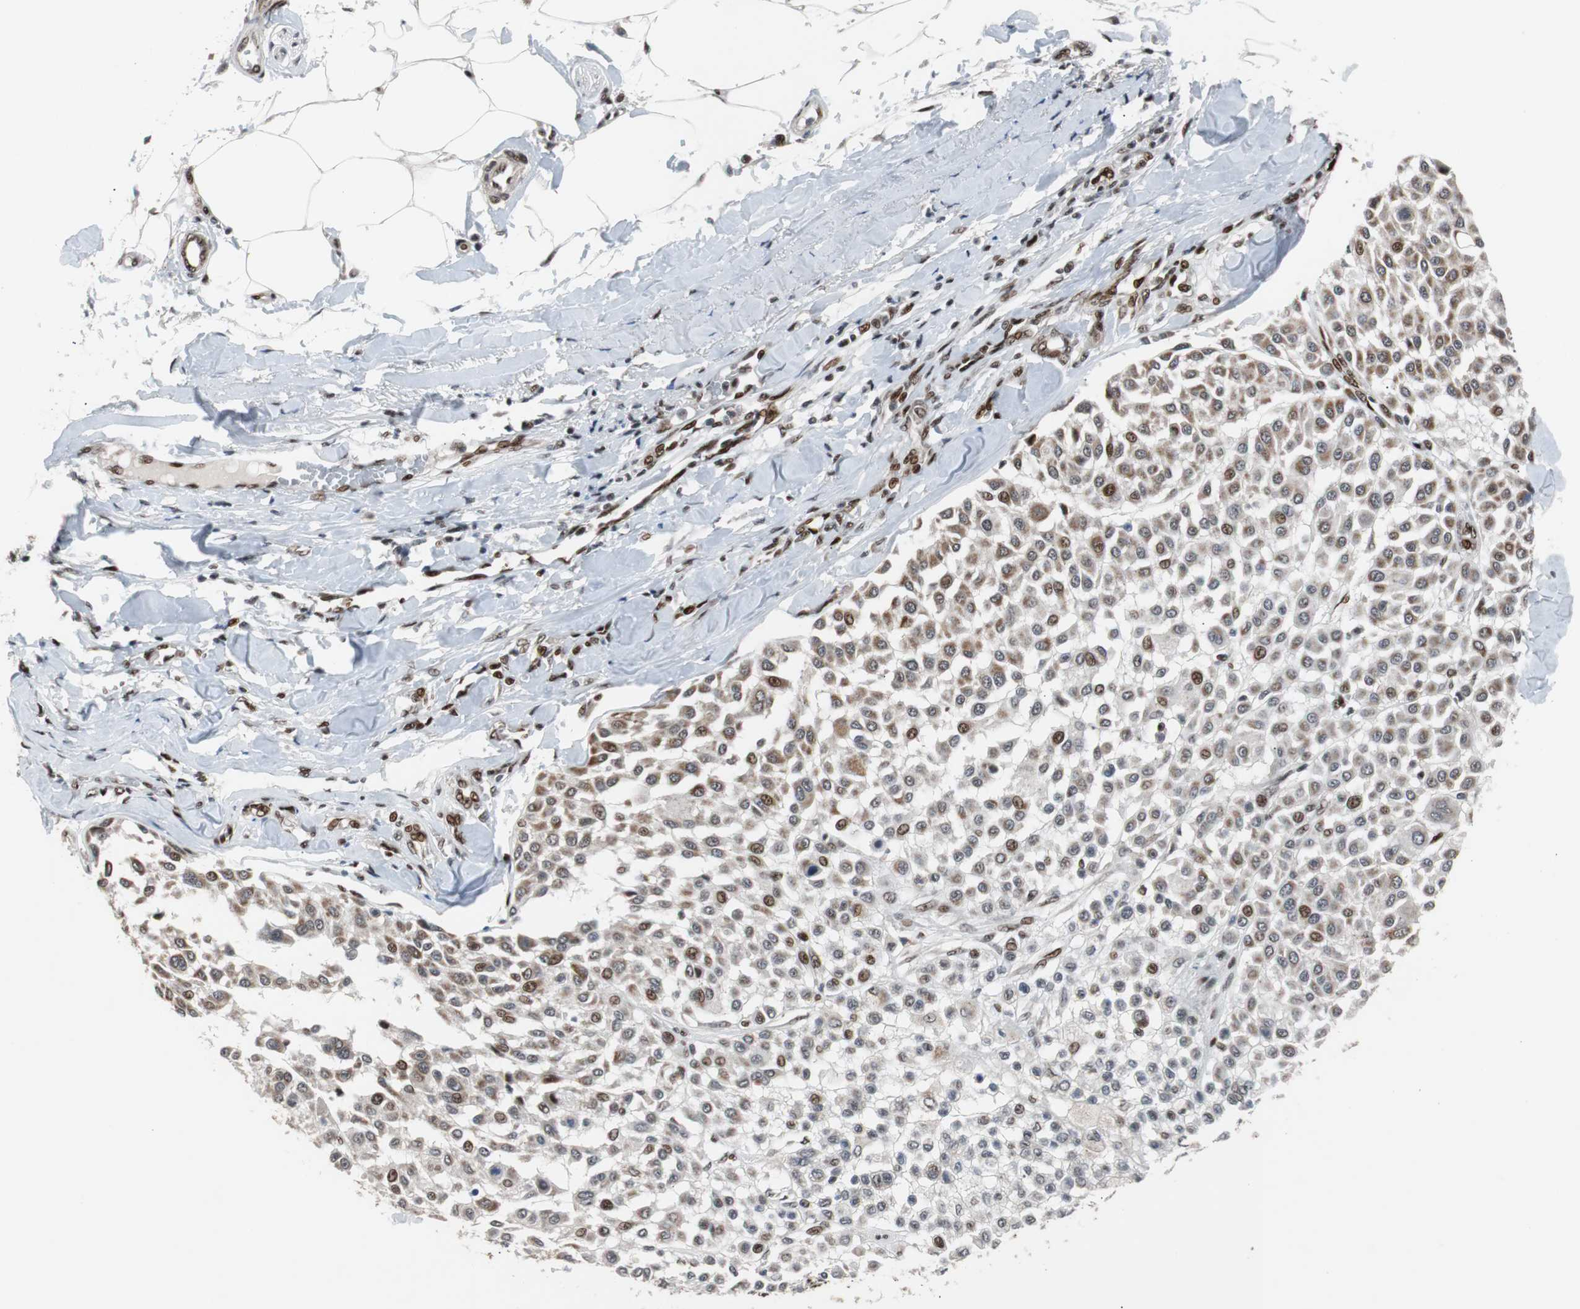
{"staining": {"intensity": "moderate", "quantity": "25%-75%", "location": "nuclear"}, "tissue": "melanoma", "cell_type": "Tumor cells", "image_type": "cancer", "snomed": [{"axis": "morphology", "description": "Malignant melanoma, Metastatic site"}, {"axis": "topography", "description": "Soft tissue"}], "caption": "A high-resolution image shows immunohistochemistry staining of malignant melanoma (metastatic site), which displays moderate nuclear staining in about 25%-75% of tumor cells.", "gene": "NBL1", "patient": {"sex": "male", "age": 41}}